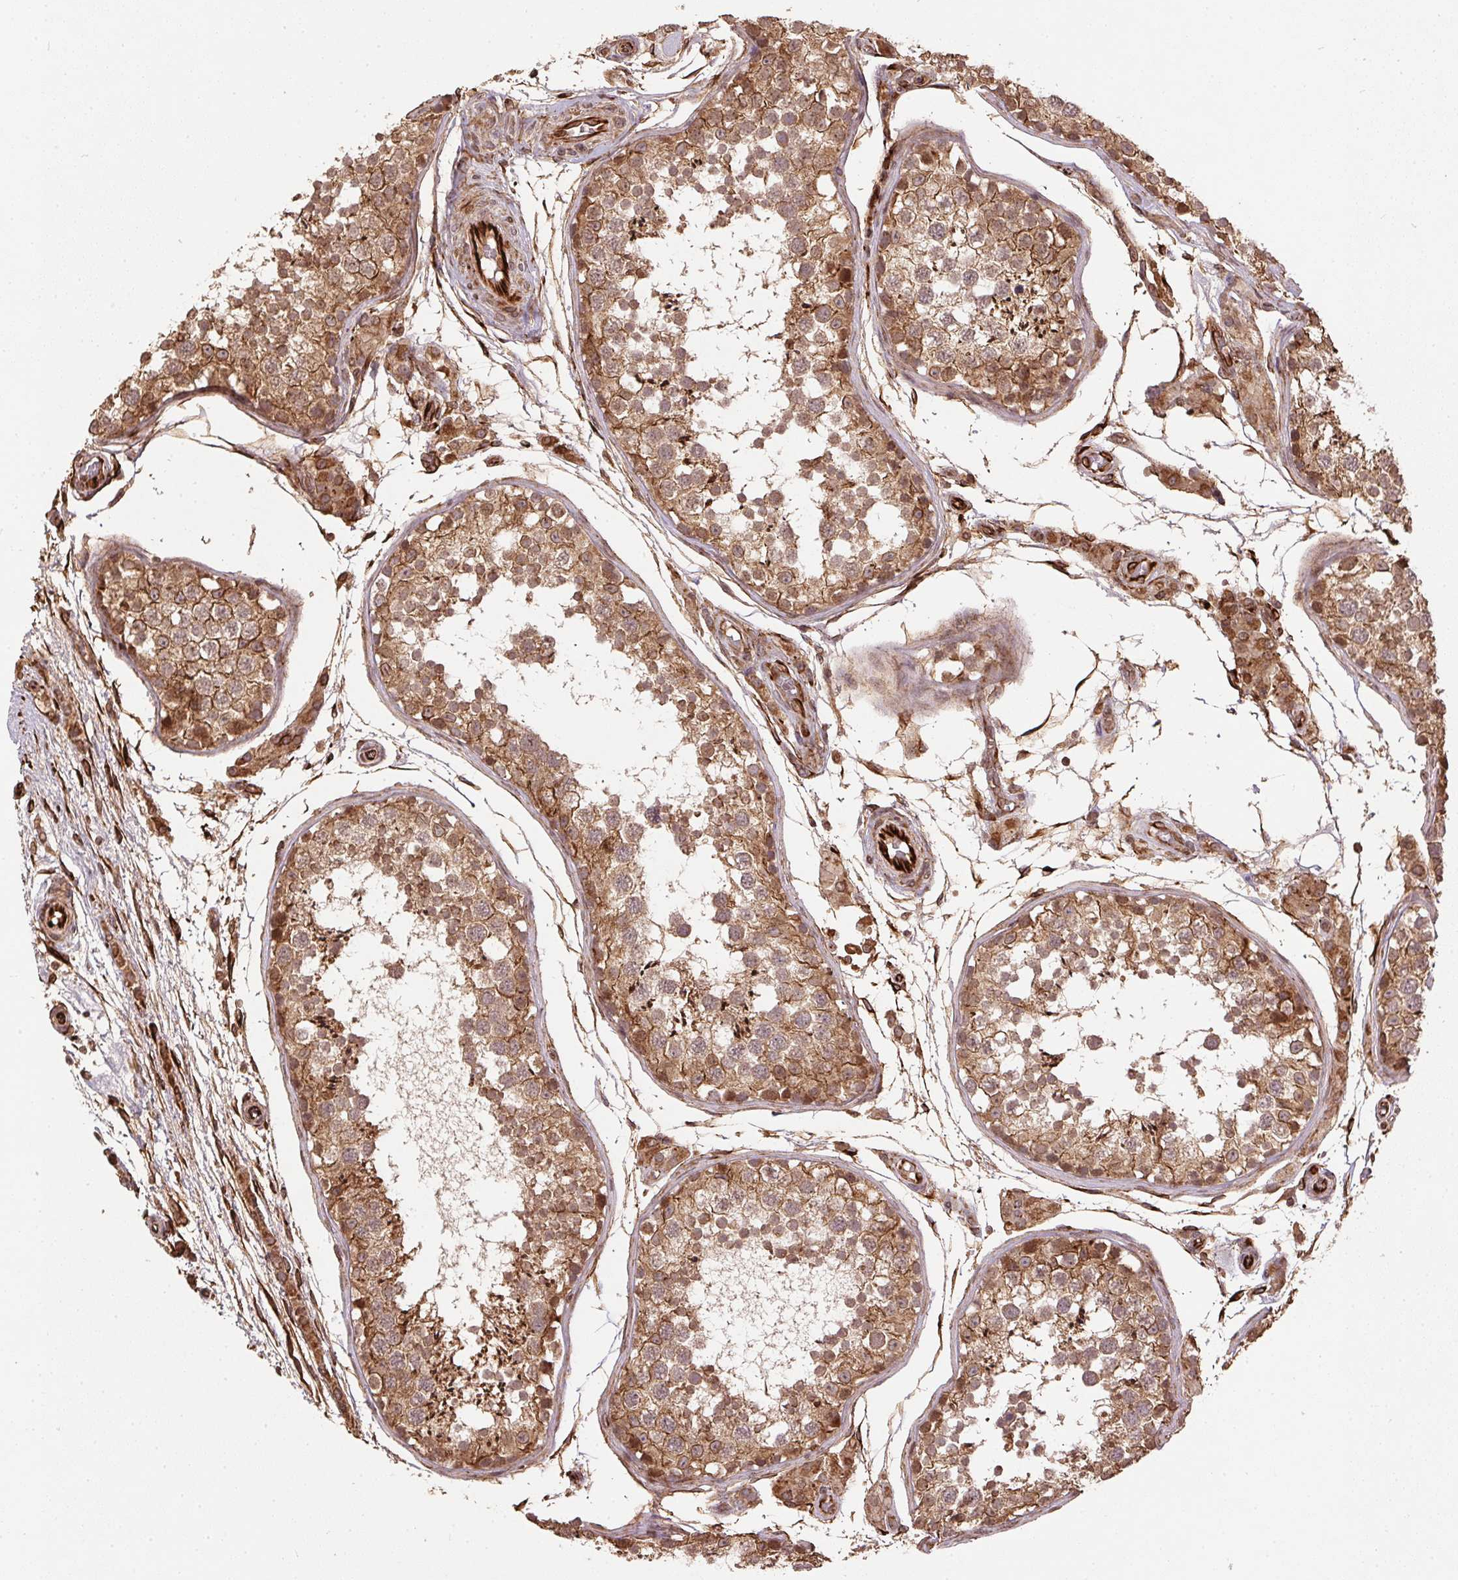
{"staining": {"intensity": "moderate", "quantity": ">75%", "location": "cytoplasmic/membranous"}, "tissue": "testis", "cell_type": "Cells in seminiferous ducts", "image_type": "normal", "snomed": [{"axis": "morphology", "description": "Normal tissue, NOS"}, {"axis": "morphology", "description": "Seminoma, NOS"}, {"axis": "topography", "description": "Testis"}], "caption": "Human testis stained with a brown dye shows moderate cytoplasmic/membranous positive positivity in about >75% of cells in seminiferous ducts.", "gene": "SPRED2", "patient": {"sex": "male", "age": 29}}